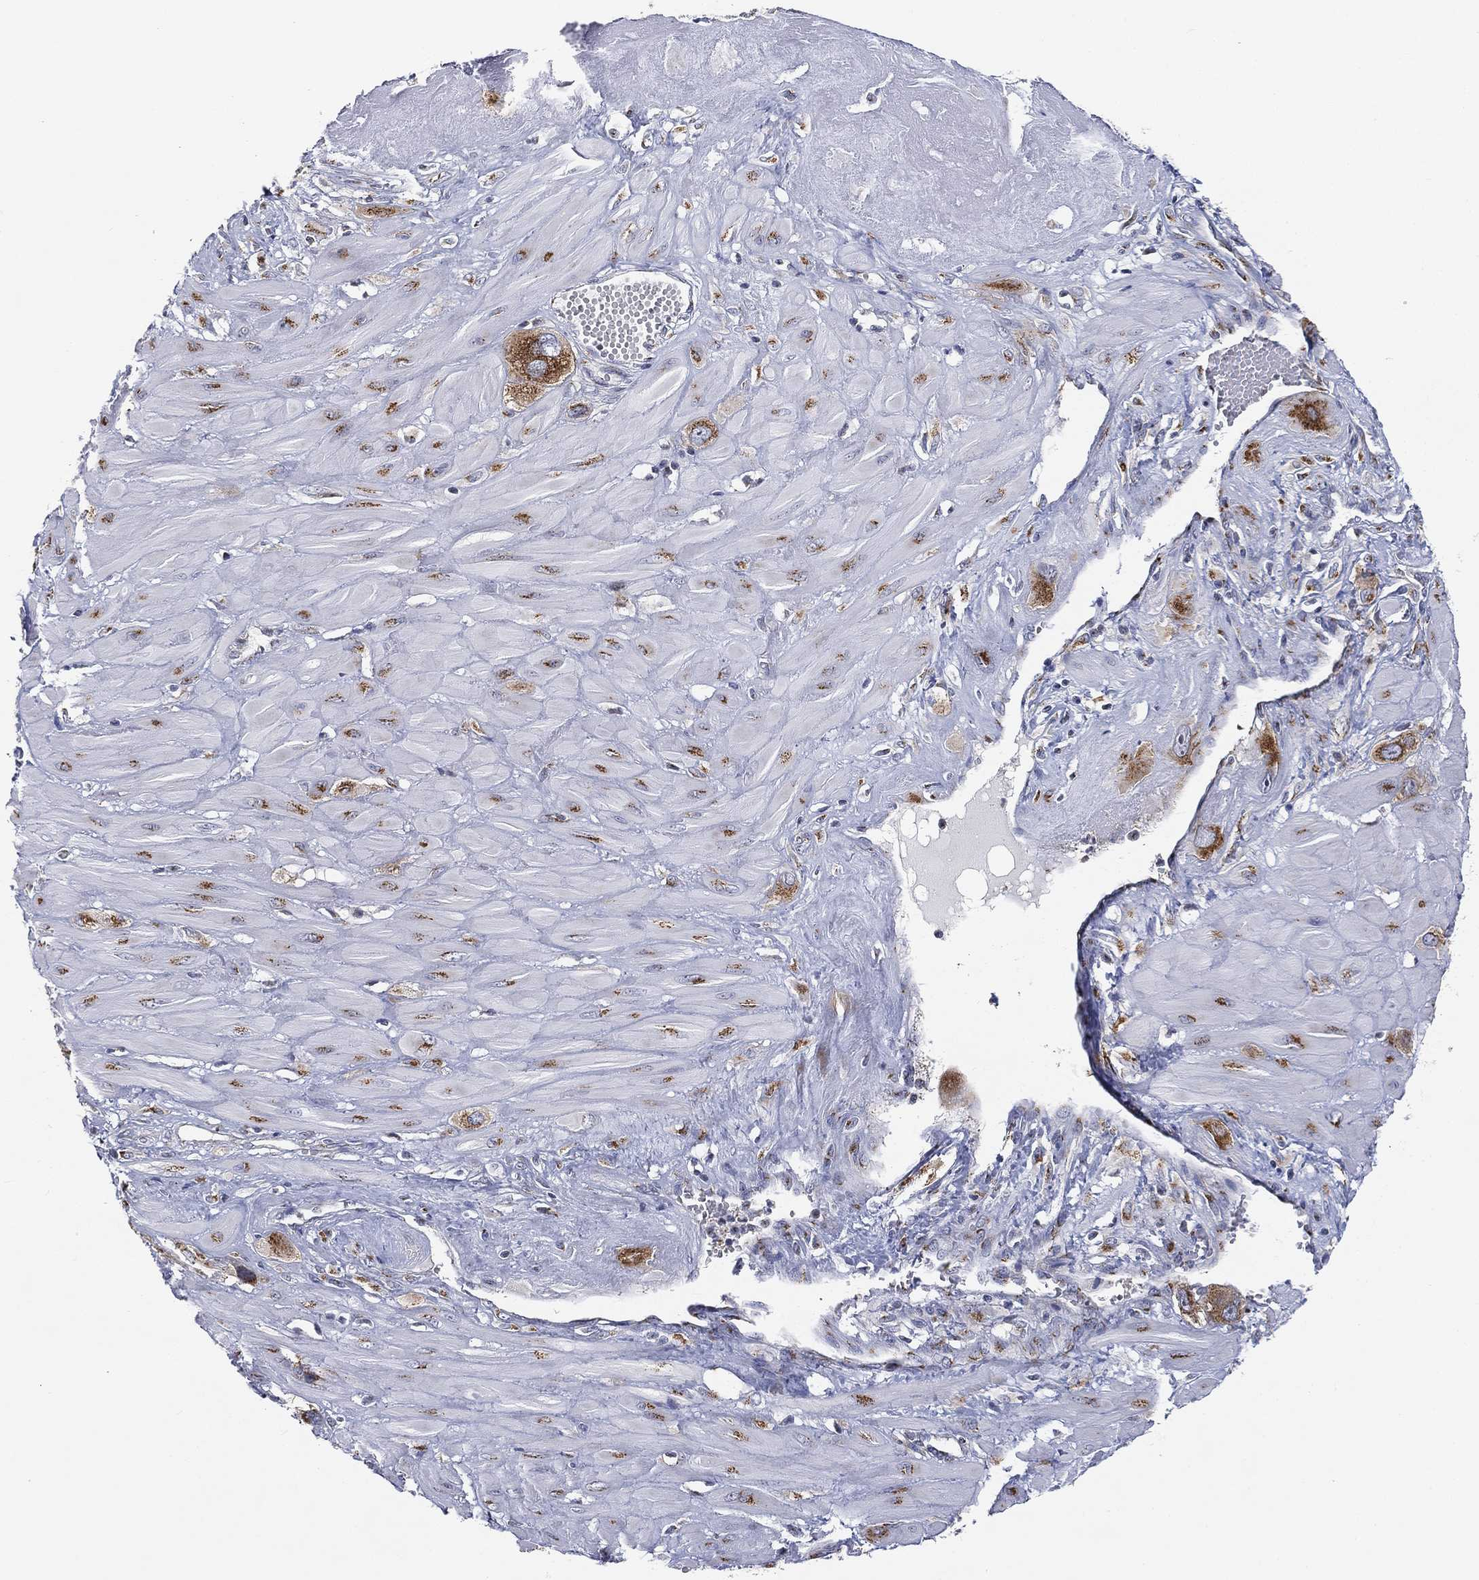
{"staining": {"intensity": "strong", "quantity": "25%-75%", "location": "cytoplasmic/membranous"}, "tissue": "cervical cancer", "cell_type": "Tumor cells", "image_type": "cancer", "snomed": [{"axis": "morphology", "description": "Squamous cell carcinoma, NOS"}, {"axis": "topography", "description": "Cervix"}], "caption": "IHC staining of cervical cancer (squamous cell carcinoma), which reveals high levels of strong cytoplasmic/membranous expression in about 25%-75% of tumor cells indicating strong cytoplasmic/membranous protein expression. The staining was performed using DAB (brown) for protein detection and nuclei were counterstained in hematoxylin (blue).", "gene": "TICAM1", "patient": {"sex": "female", "age": 34}}